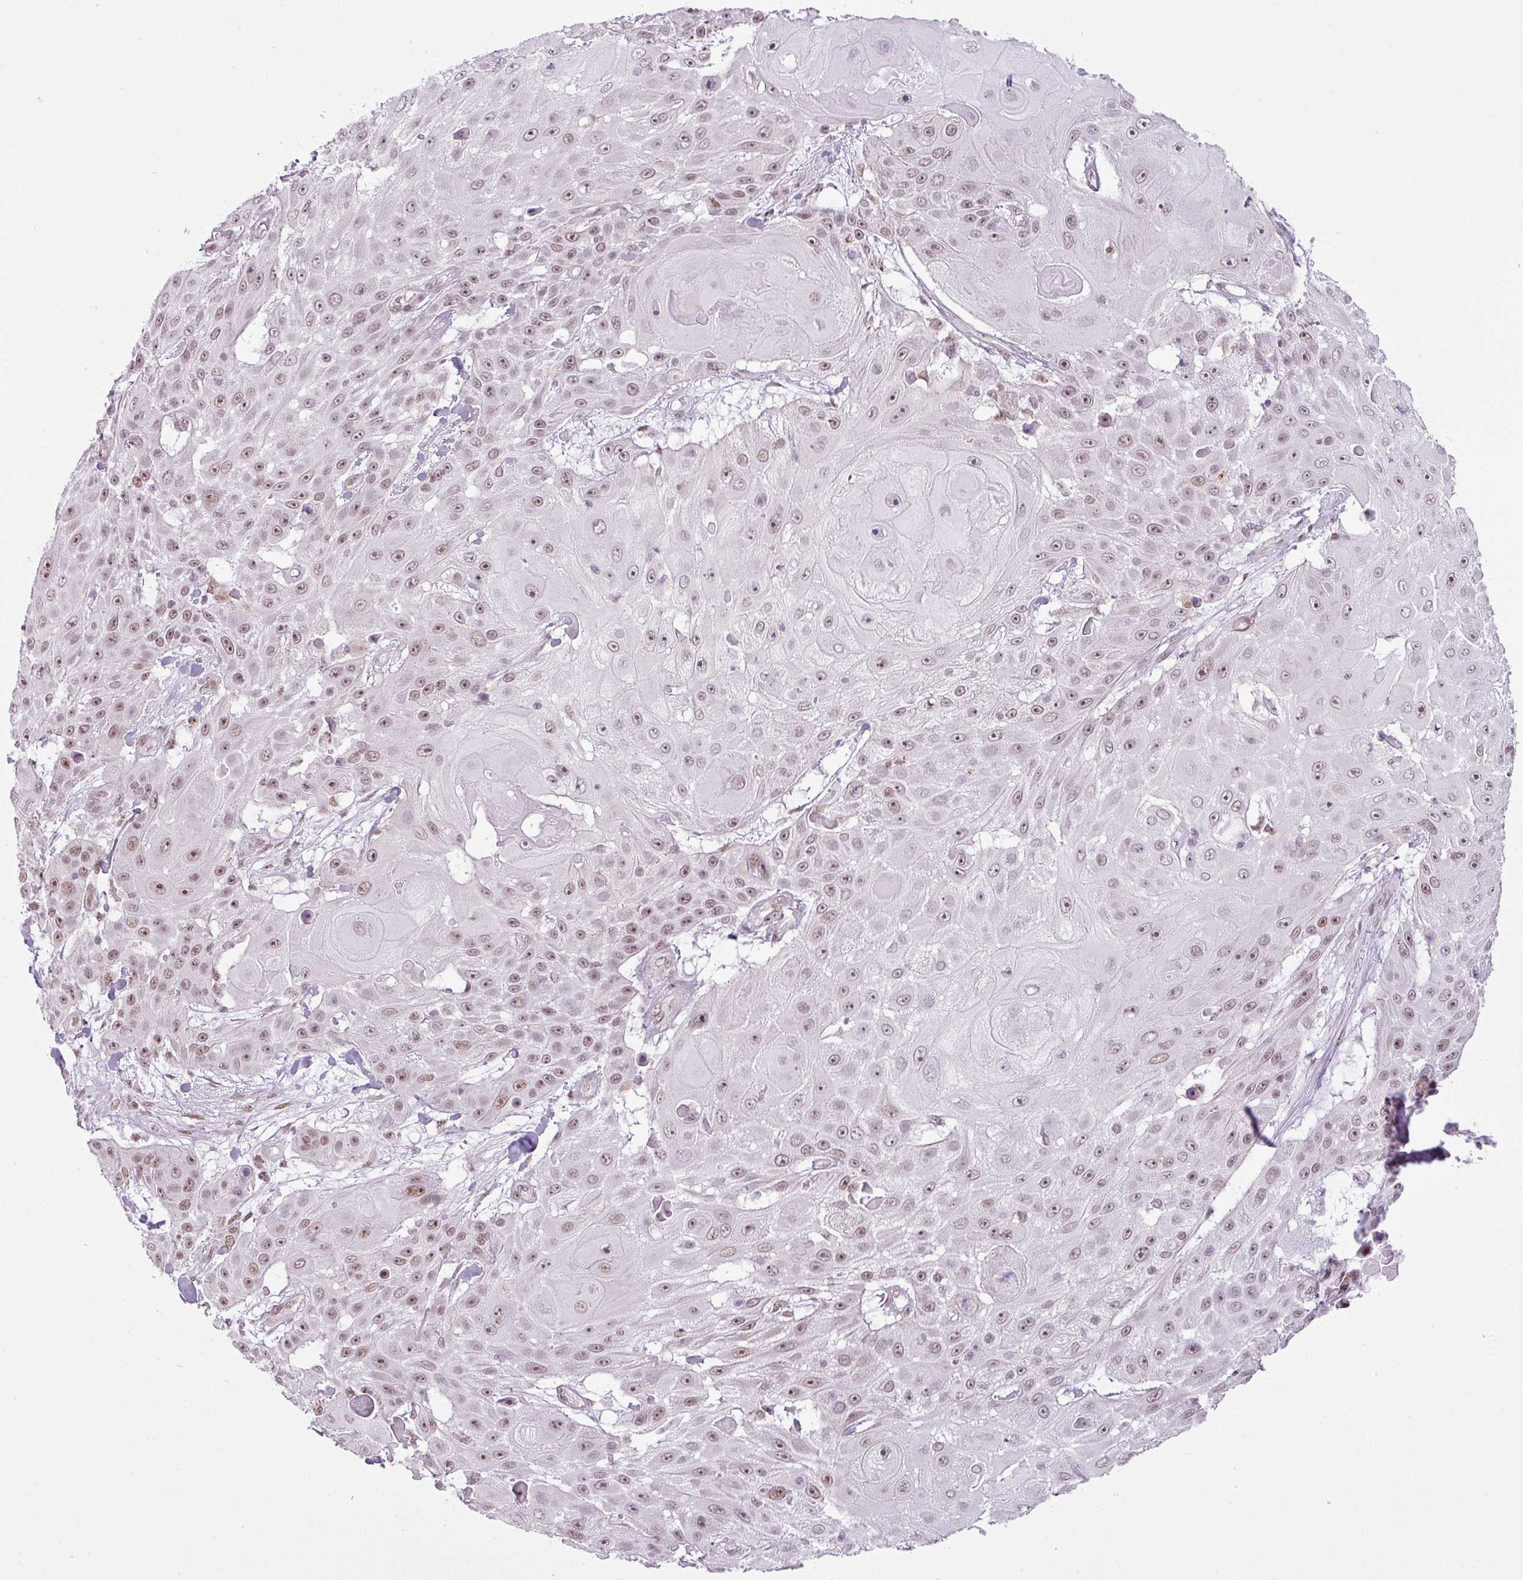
{"staining": {"intensity": "moderate", "quantity": ">75%", "location": "nuclear"}, "tissue": "skin cancer", "cell_type": "Tumor cells", "image_type": "cancer", "snomed": [{"axis": "morphology", "description": "Squamous cell carcinoma, NOS"}, {"axis": "topography", "description": "Skin"}], "caption": "Immunohistochemistry (IHC) image of neoplastic tissue: human squamous cell carcinoma (skin) stained using immunohistochemistry exhibits medium levels of moderate protein expression localized specifically in the nuclear of tumor cells, appearing as a nuclear brown color.", "gene": "ARL6IP4", "patient": {"sex": "female", "age": 86}}